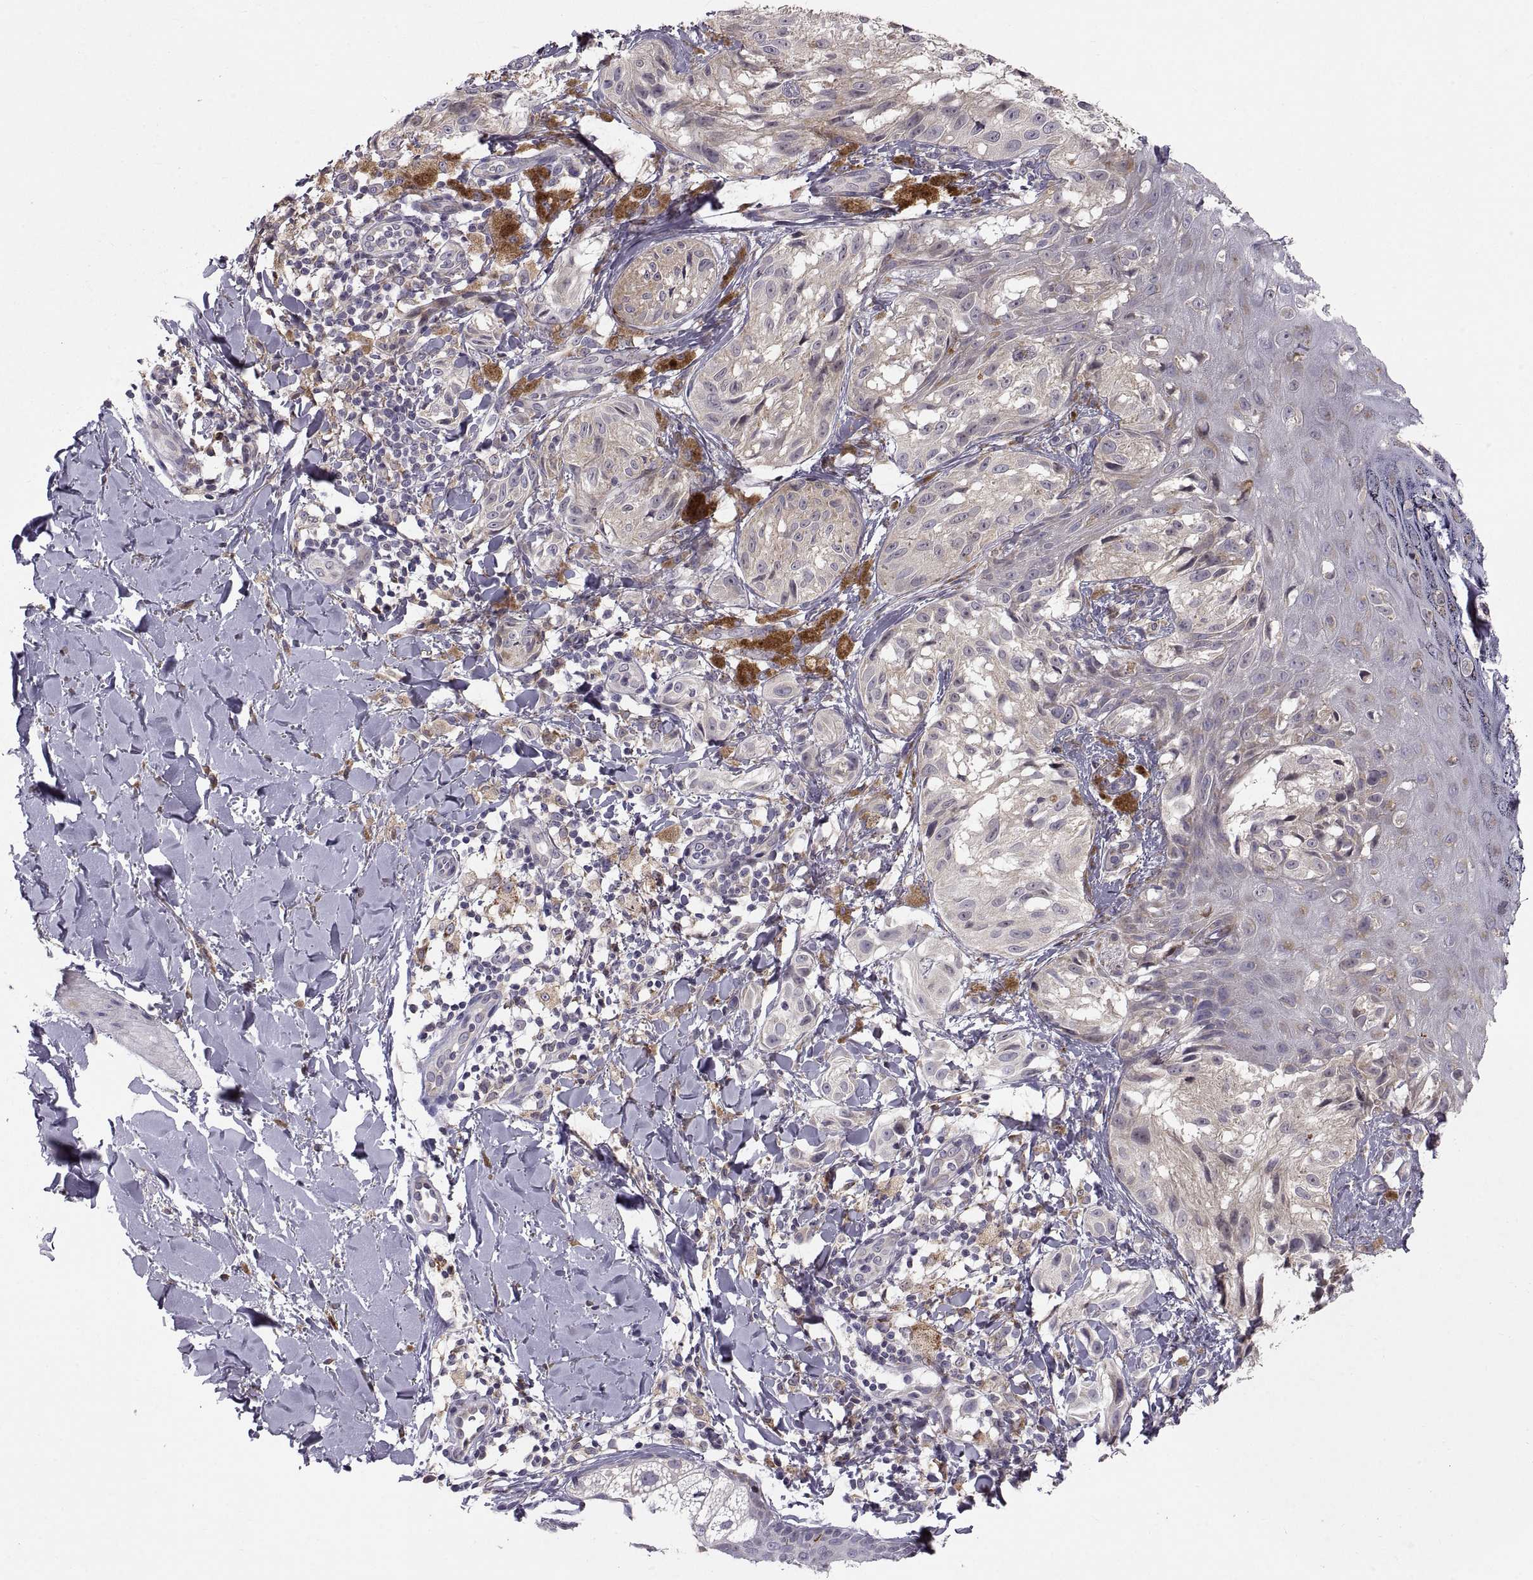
{"staining": {"intensity": "negative", "quantity": "none", "location": "none"}, "tissue": "melanoma", "cell_type": "Tumor cells", "image_type": "cancer", "snomed": [{"axis": "morphology", "description": "Malignant melanoma, NOS"}, {"axis": "topography", "description": "Skin"}], "caption": "DAB immunohistochemical staining of human melanoma exhibits no significant staining in tumor cells.", "gene": "PLEKHB2", "patient": {"sex": "male", "age": 36}}